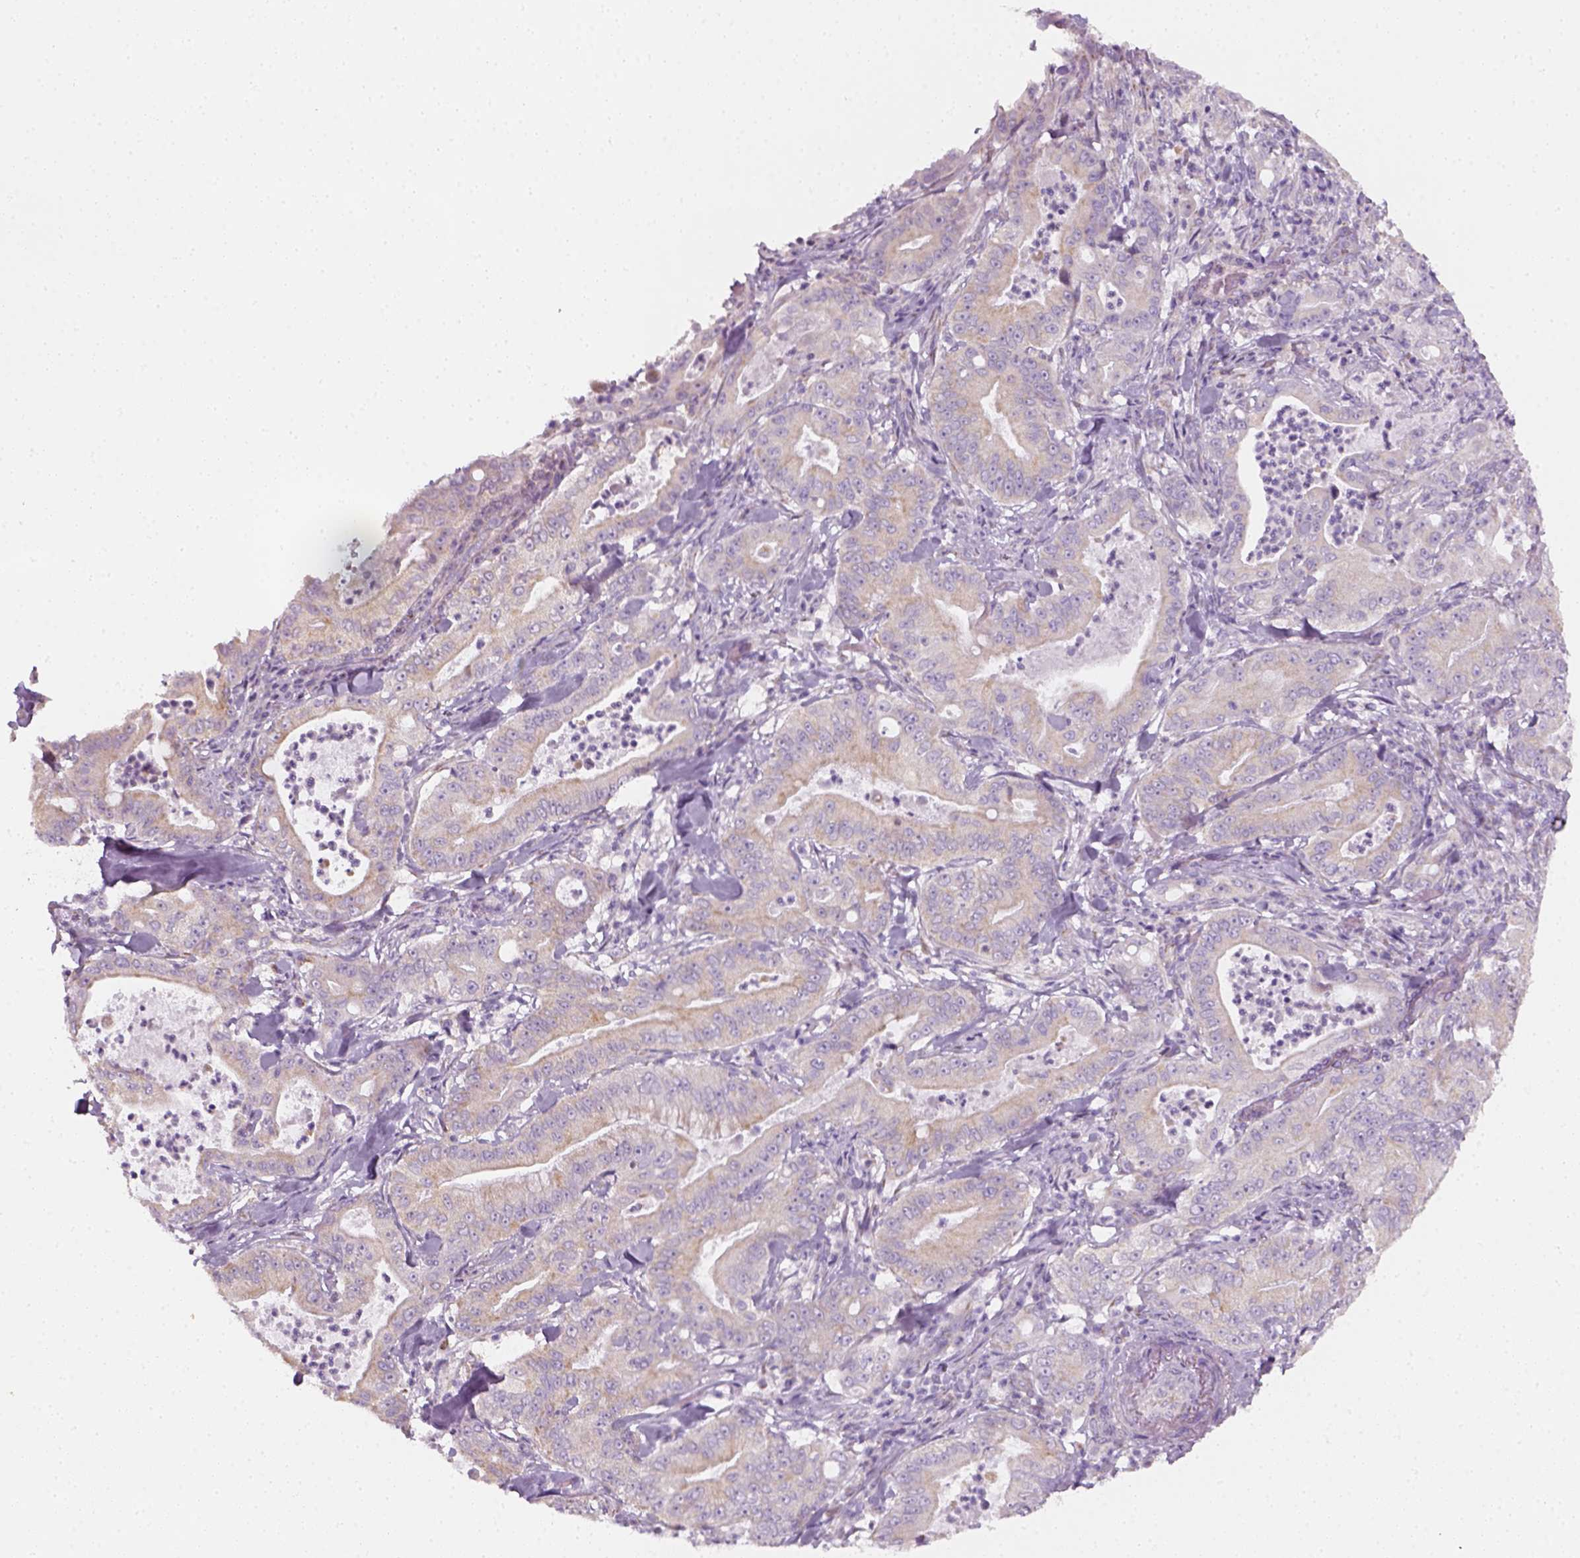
{"staining": {"intensity": "negative", "quantity": "none", "location": "none"}, "tissue": "pancreatic cancer", "cell_type": "Tumor cells", "image_type": "cancer", "snomed": [{"axis": "morphology", "description": "Adenocarcinoma, NOS"}, {"axis": "topography", "description": "Pancreas"}], "caption": "Protein analysis of adenocarcinoma (pancreatic) exhibits no significant staining in tumor cells.", "gene": "AWAT2", "patient": {"sex": "male", "age": 71}}